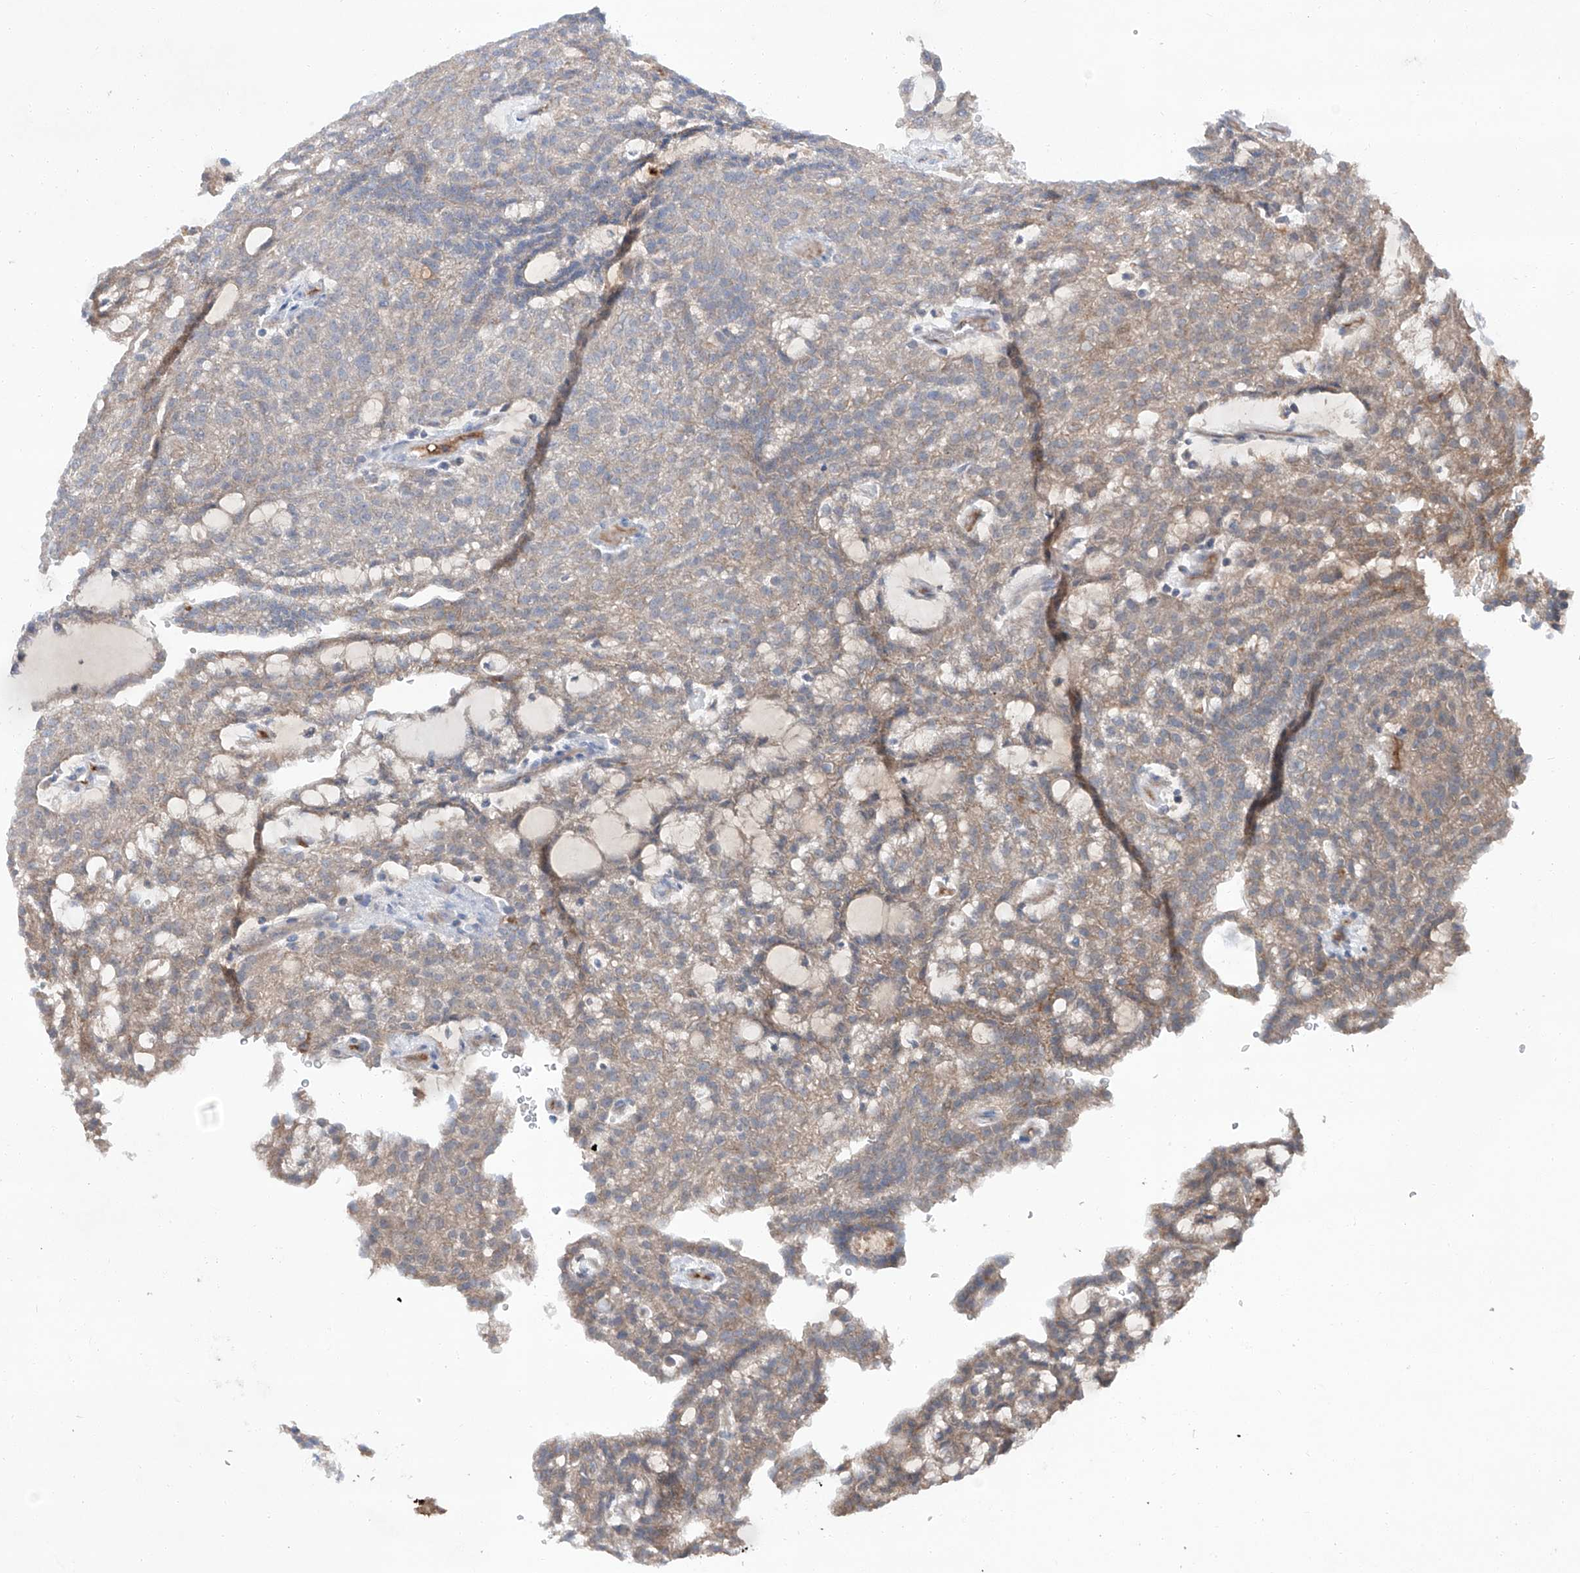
{"staining": {"intensity": "weak", "quantity": "25%-75%", "location": "cytoplasmic/membranous"}, "tissue": "renal cancer", "cell_type": "Tumor cells", "image_type": "cancer", "snomed": [{"axis": "morphology", "description": "Adenocarcinoma, NOS"}, {"axis": "topography", "description": "Kidney"}], "caption": "Protein staining of renal cancer (adenocarcinoma) tissue exhibits weak cytoplasmic/membranous positivity in approximately 25%-75% of tumor cells. The protein is stained brown, and the nuclei are stained in blue (DAB IHC with brightfield microscopy, high magnification).", "gene": "SIX4", "patient": {"sex": "male", "age": 63}}